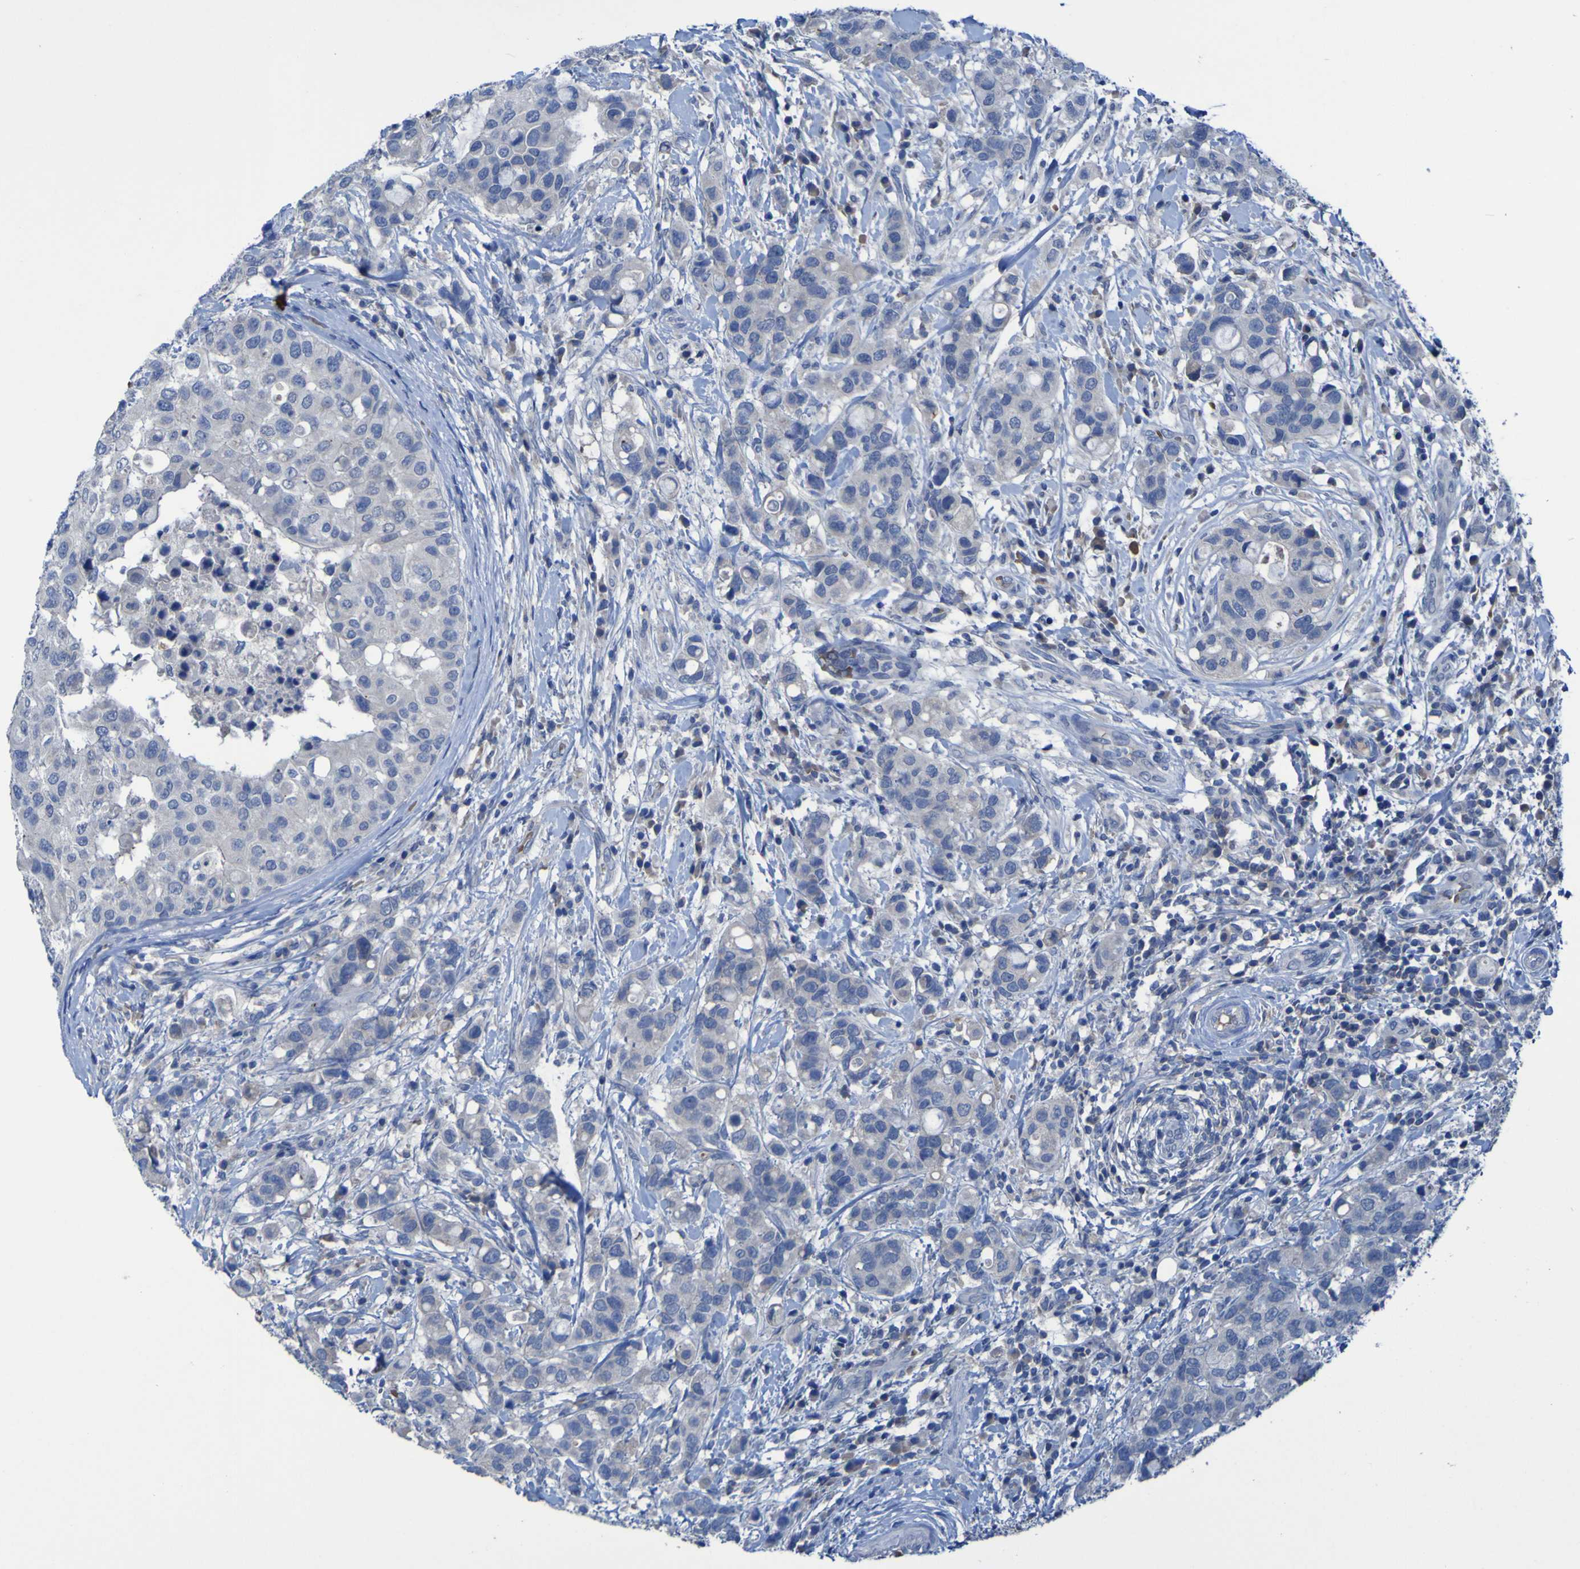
{"staining": {"intensity": "negative", "quantity": "none", "location": "none"}, "tissue": "breast cancer", "cell_type": "Tumor cells", "image_type": "cancer", "snomed": [{"axis": "morphology", "description": "Duct carcinoma"}, {"axis": "topography", "description": "Breast"}], "caption": "Tumor cells show no significant protein expression in breast cancer (invasive ductal carcinoma).", "gene": "SGK2", "patient": {"sex": "female", "age": 27}}